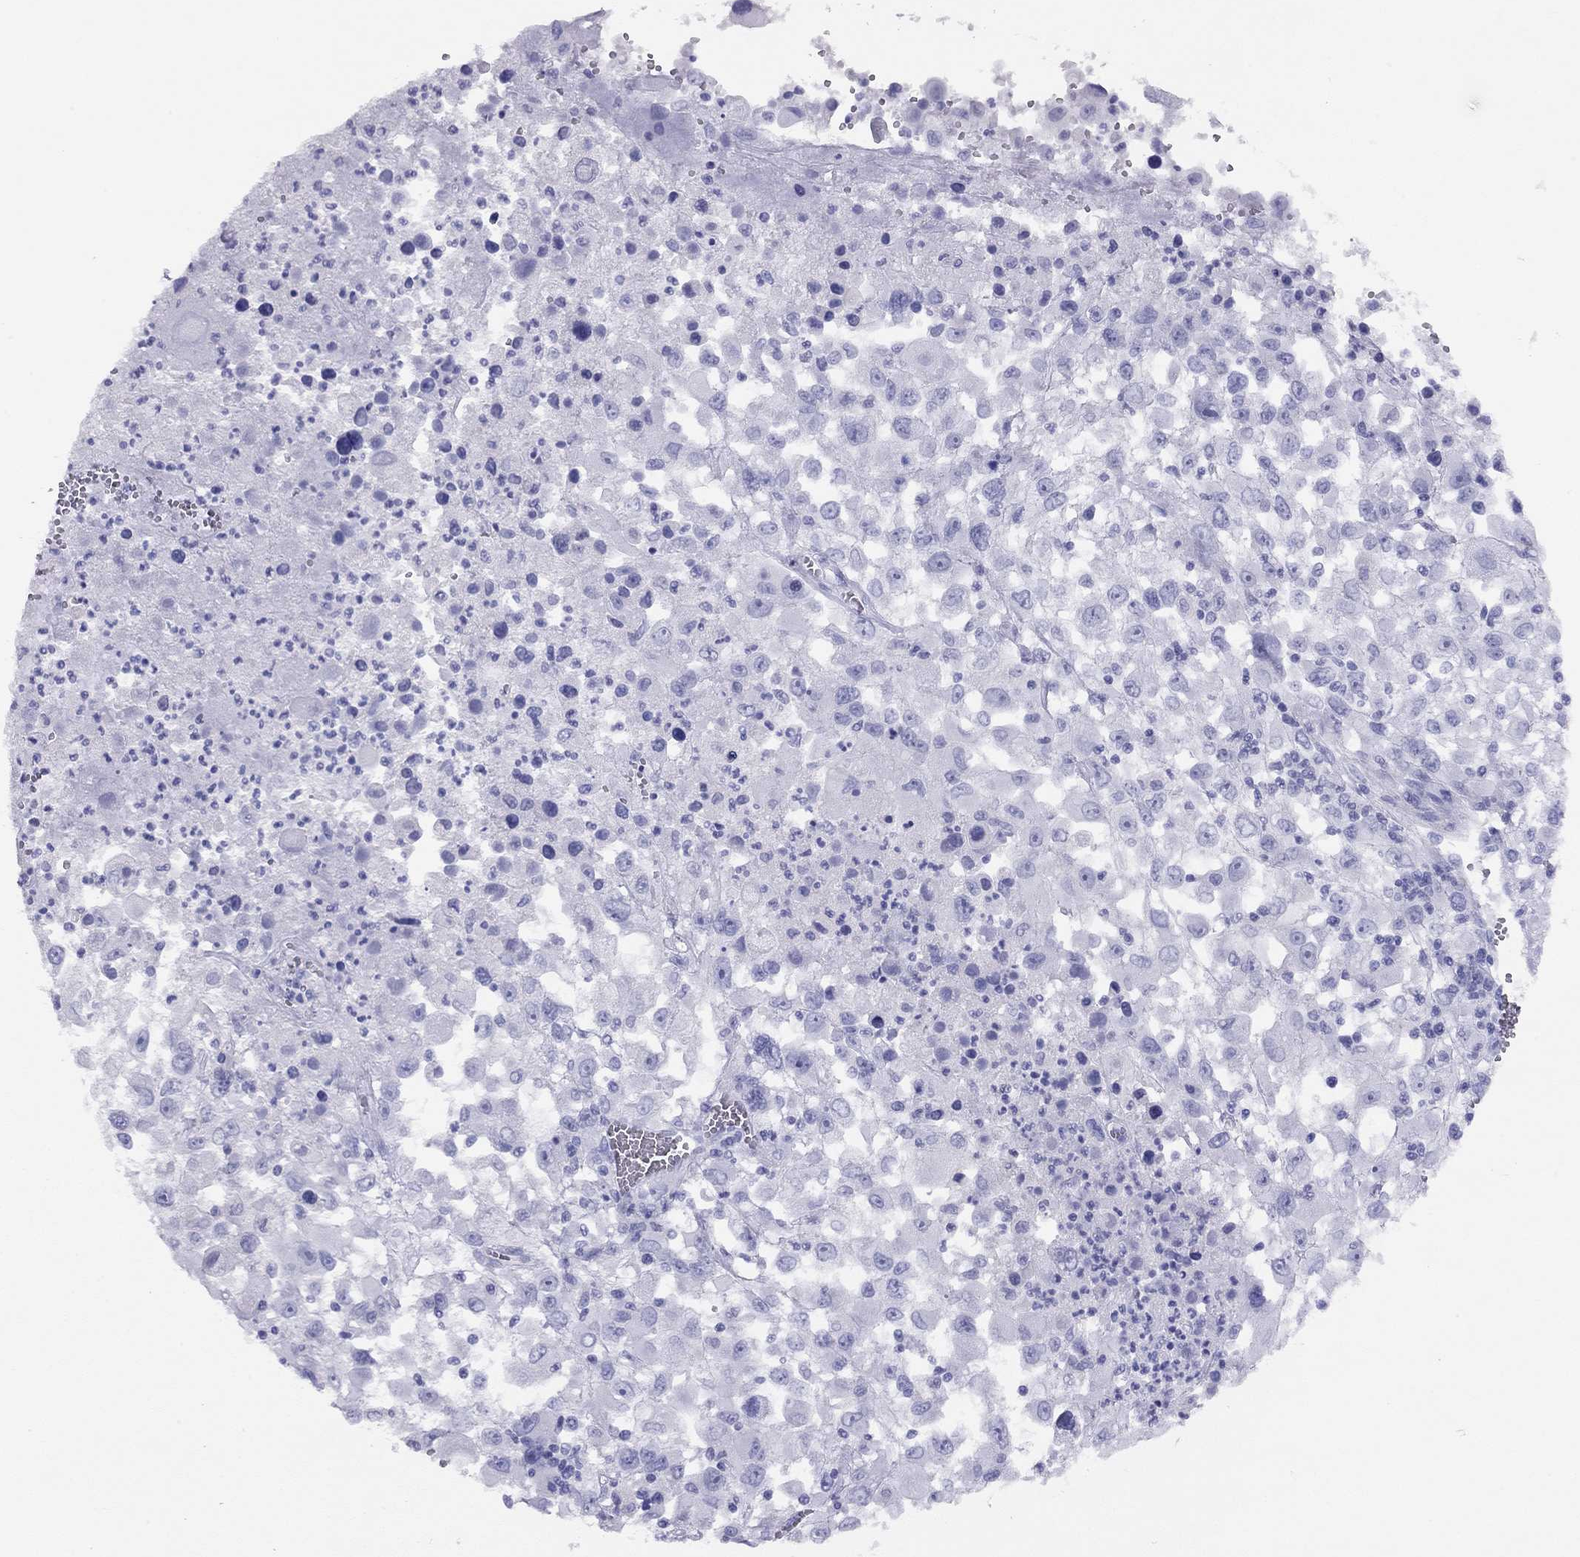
{"staining": {"intensity": "negative", "quantity": "none", "location": "none"}, "tissue": "melanoma", "cell_type": "Tumor cells", "image_type": "cancer", "snomed": [{"axis": "morphology", "description": "Malignant melanoma, Metastatic site"}, {"axis": "topography", "description": "Soft tissue"}], "caption": "High power microscopy histopathology image of an immunohistochemistry micrograph of melanoma, revealing no significant positivity in tumor cells. (Brightfield microscopy of DAB (3,3'-diaminobenzidine) immunohistochemistry (IHC) at high magnification).", "gene": "LRIT2", "patient": {"sex": "male", "age": 50}}